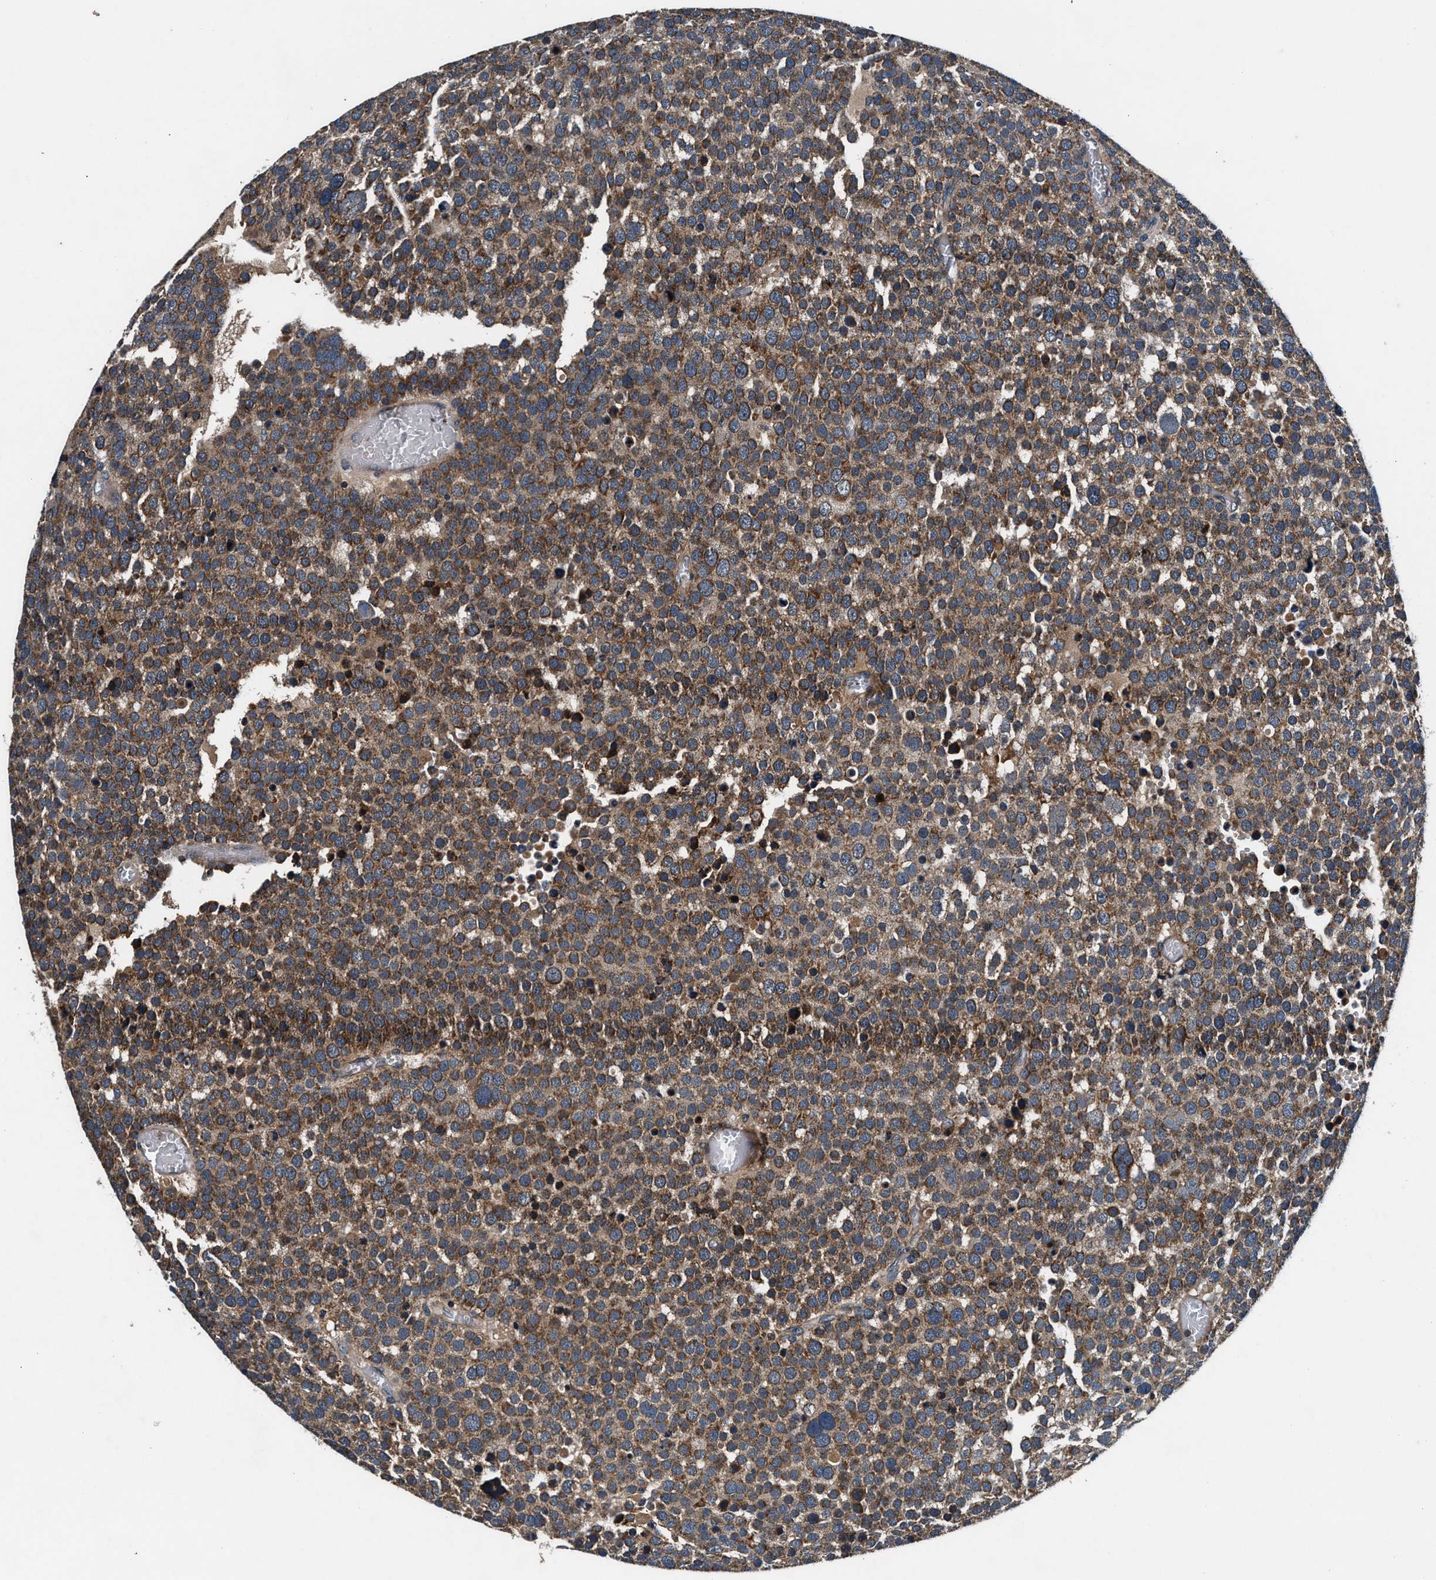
{"staining": {"intensity": "moderate", "quantity": ">75%", "location": "cytoplasmic/membranous"}, "tissue": "testis cancer", "cell_type": "Tumor cells", "image_type": "cancer", "snomed": [{"axis": "morphology", "description": "Normal tissue, NOS"}, {"axis": "morphology", "description": "Seminoma, NOS"}, {"axis": "topography", "description": "Testis"}], "caption": "IHC (DAB (3,3'-diaminobenzidine)) staining of human testis seminoma displays moderate cytoplasmic/membranous protein positivity in approximately >75% of tumor cells.", "gene": "IMMT", "patient": {"sex": "male", "age": 71}}